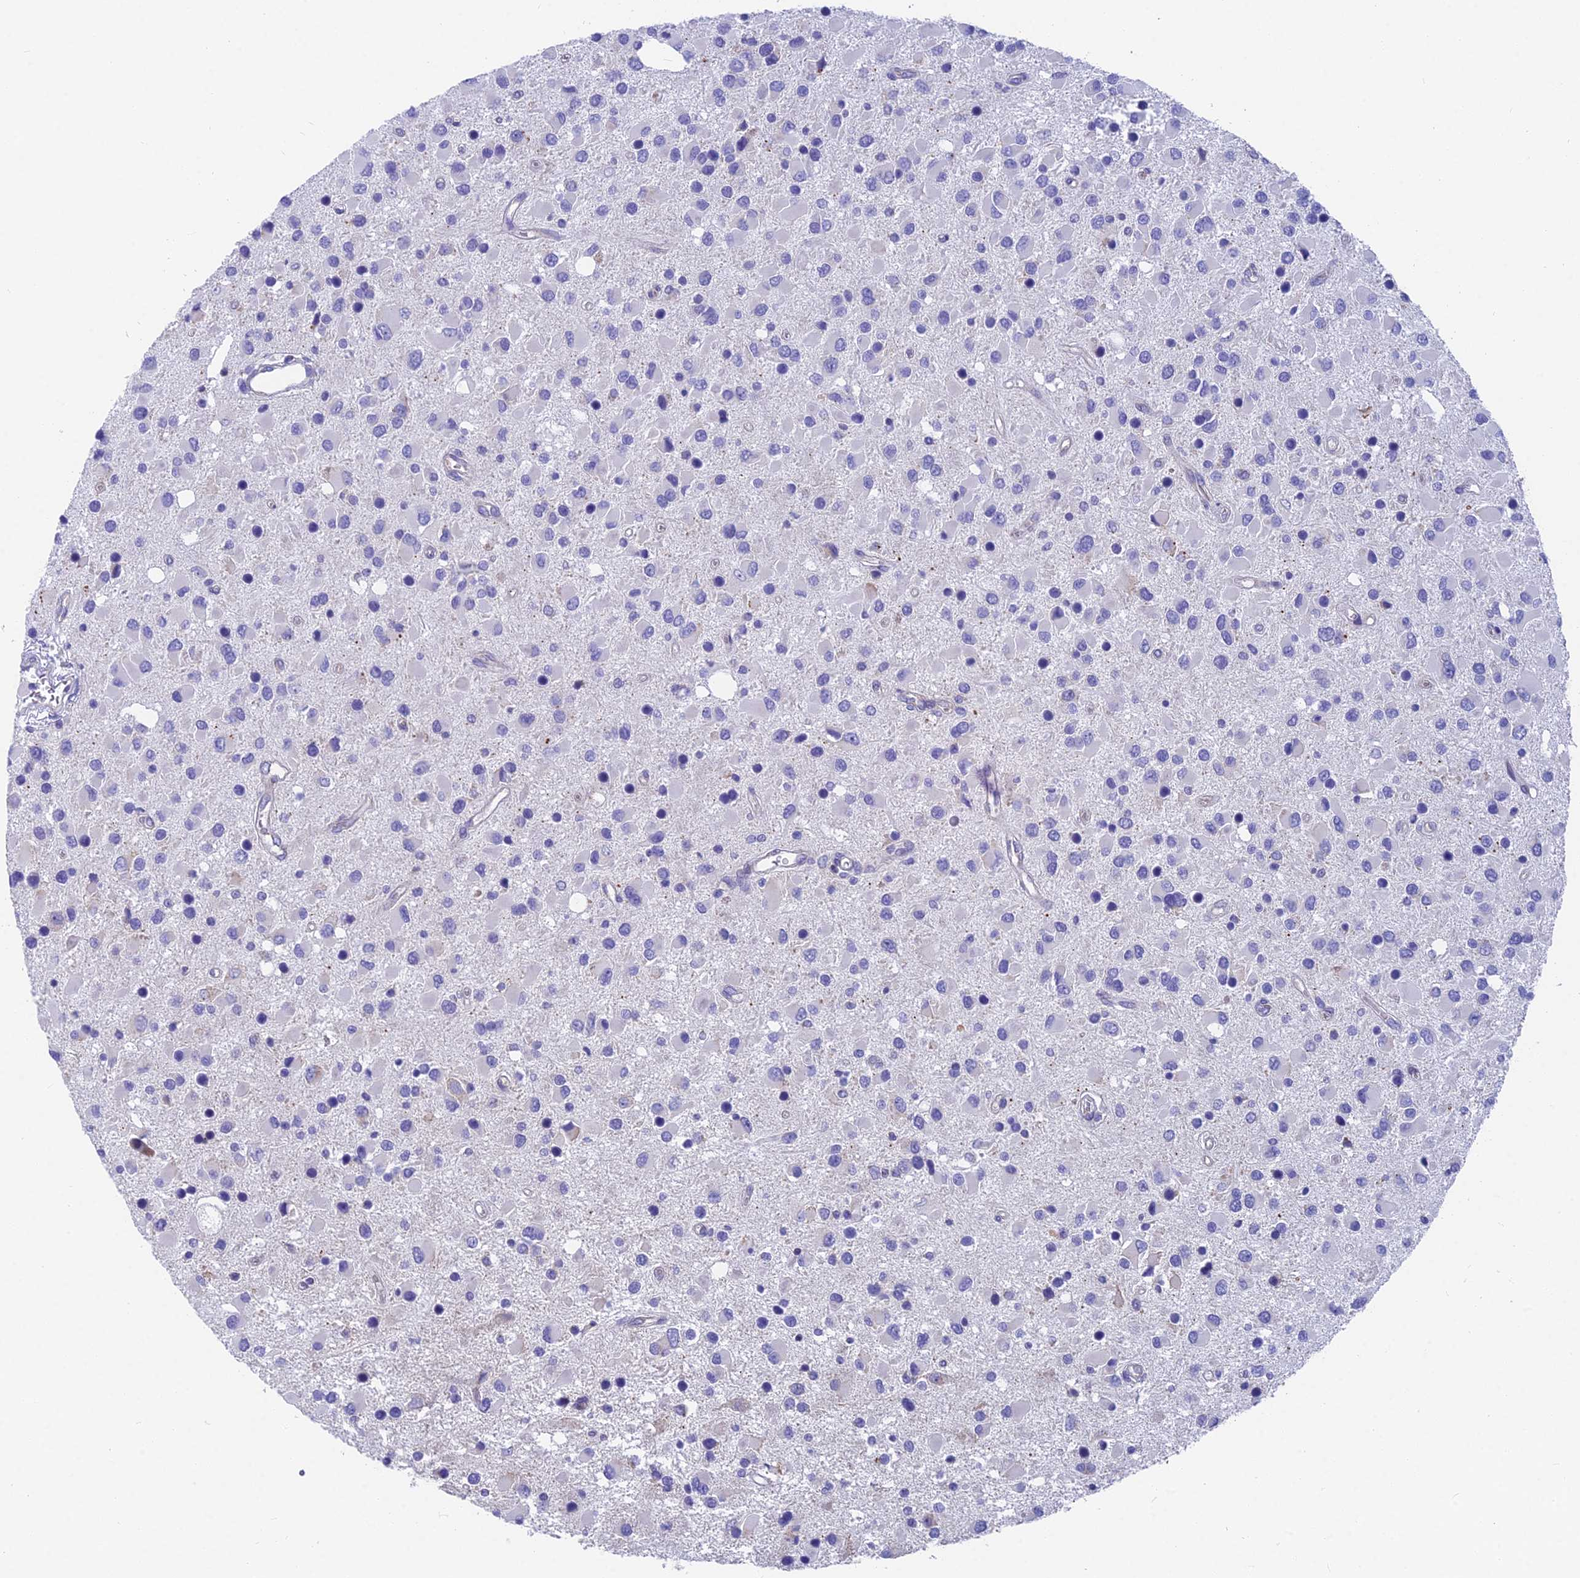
{"staining": {"intensity": "negative", "quantity": "none", "location": "none"}, "tissue": "glioma", "cell_type": "Tumor cells", "image_type": "cancer", "snomed": [{"axis": "morphology", "description": "Glioma, malignant, High grade"}, {"axis": "topography", "description": "Brain"}], "caption": "Immunohistochemical staining of human glioma demonstrates no significant expression in tumor cells.", "gene": "MVB12A", "patient": {"sex": "male", "age": 53}}